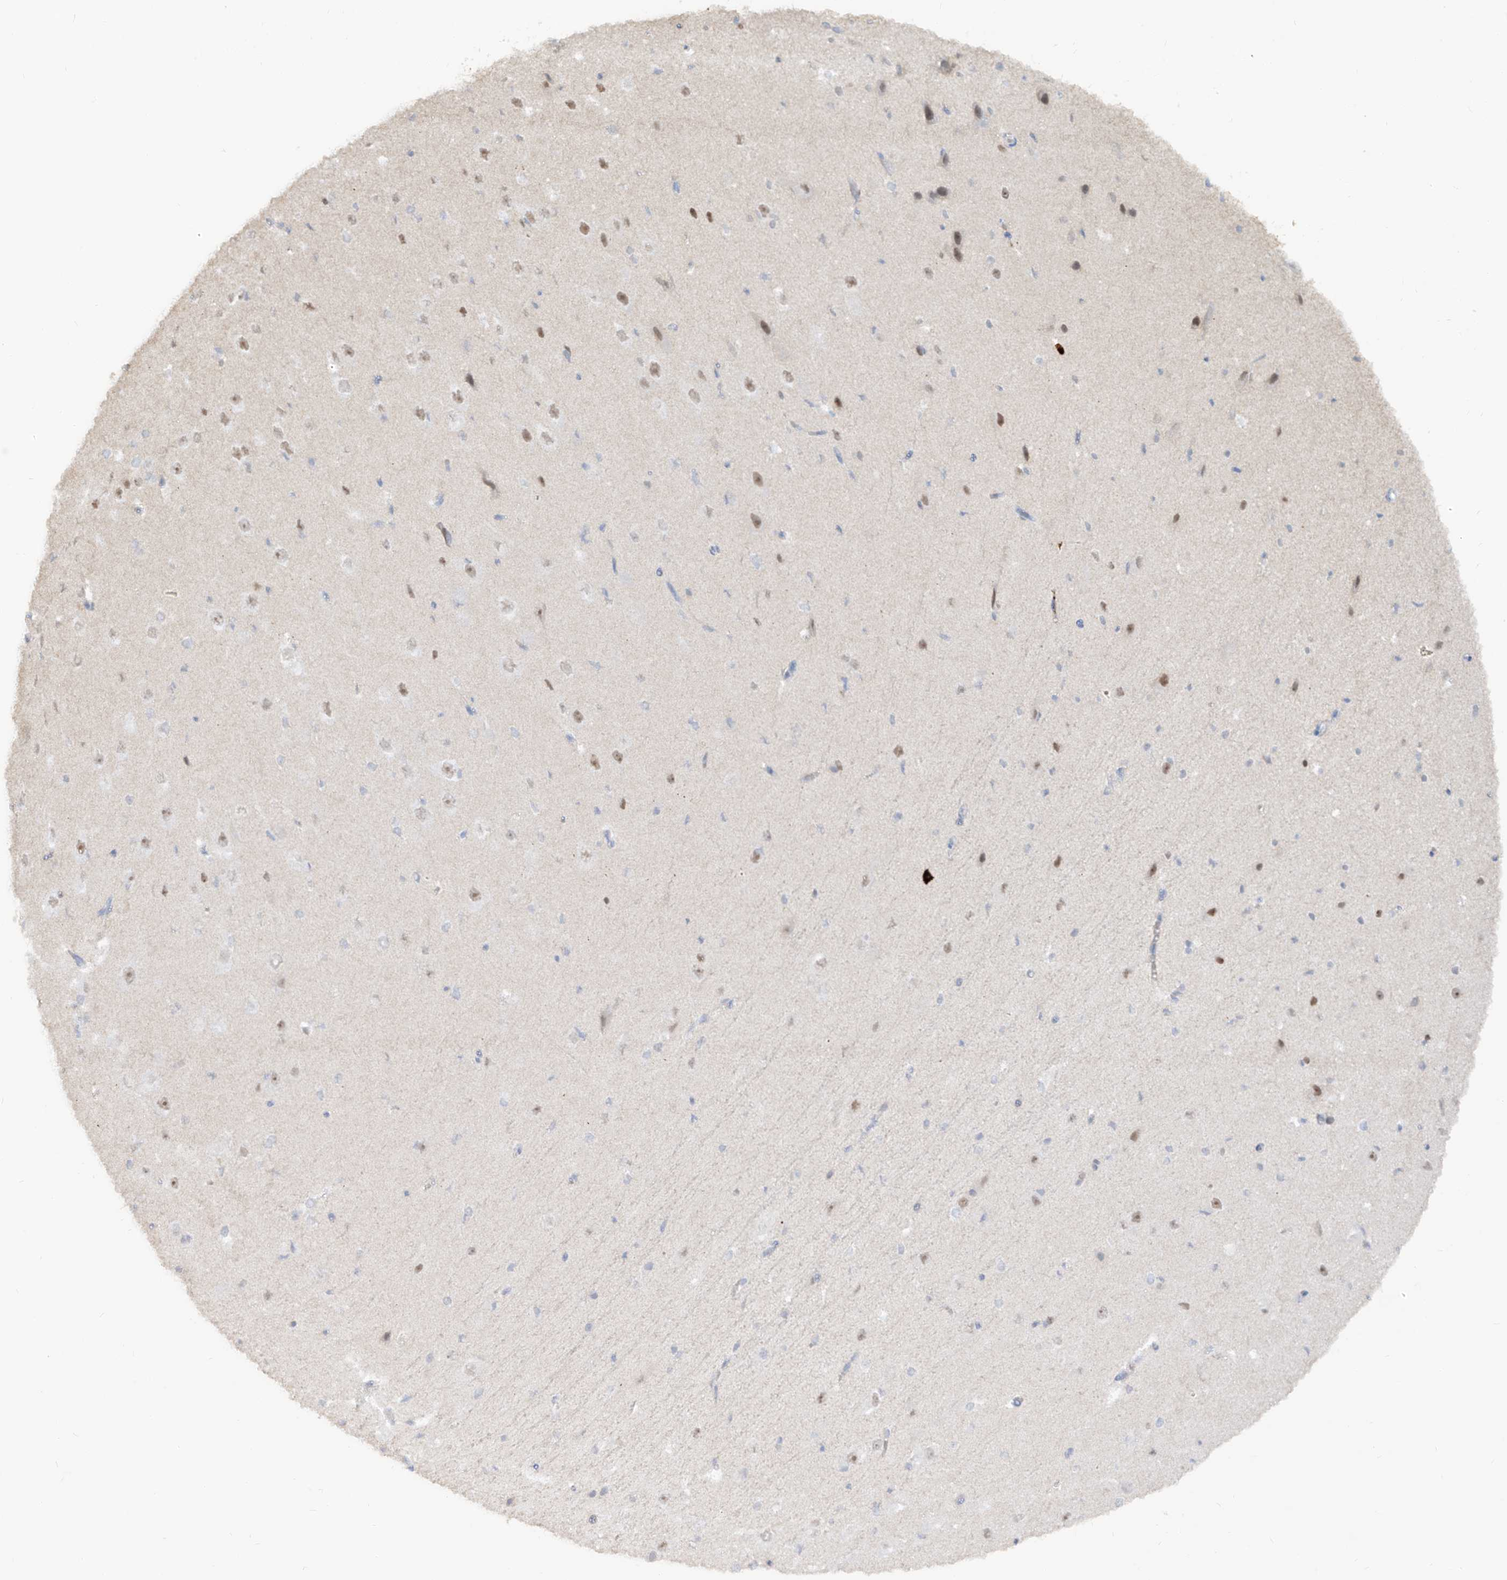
{"staining": {"intensity": "negative", "quantity": "none", "location": "none"}, "tissue": "cerebral cortex", "cell_type": "Endothelial cells", "image_type": "normal", "snomed": [{"axis": "morphology", "description": "Normal tissue, NOS"}, {"axis": "morphology", "description": "Developmental malformation"}, {"axis": "topography", "description": "Cerebral cortex"}], "caption": "An IHC micrograph of unremarkable cerebral cortex is shown. There is no staining in endothelial cells of cerebral cortex. (Immunohistochemistry, brightfield microscopy, high magnification).", "gene": "ZNF227", "patient": {"sex": "female", "age": 30}}